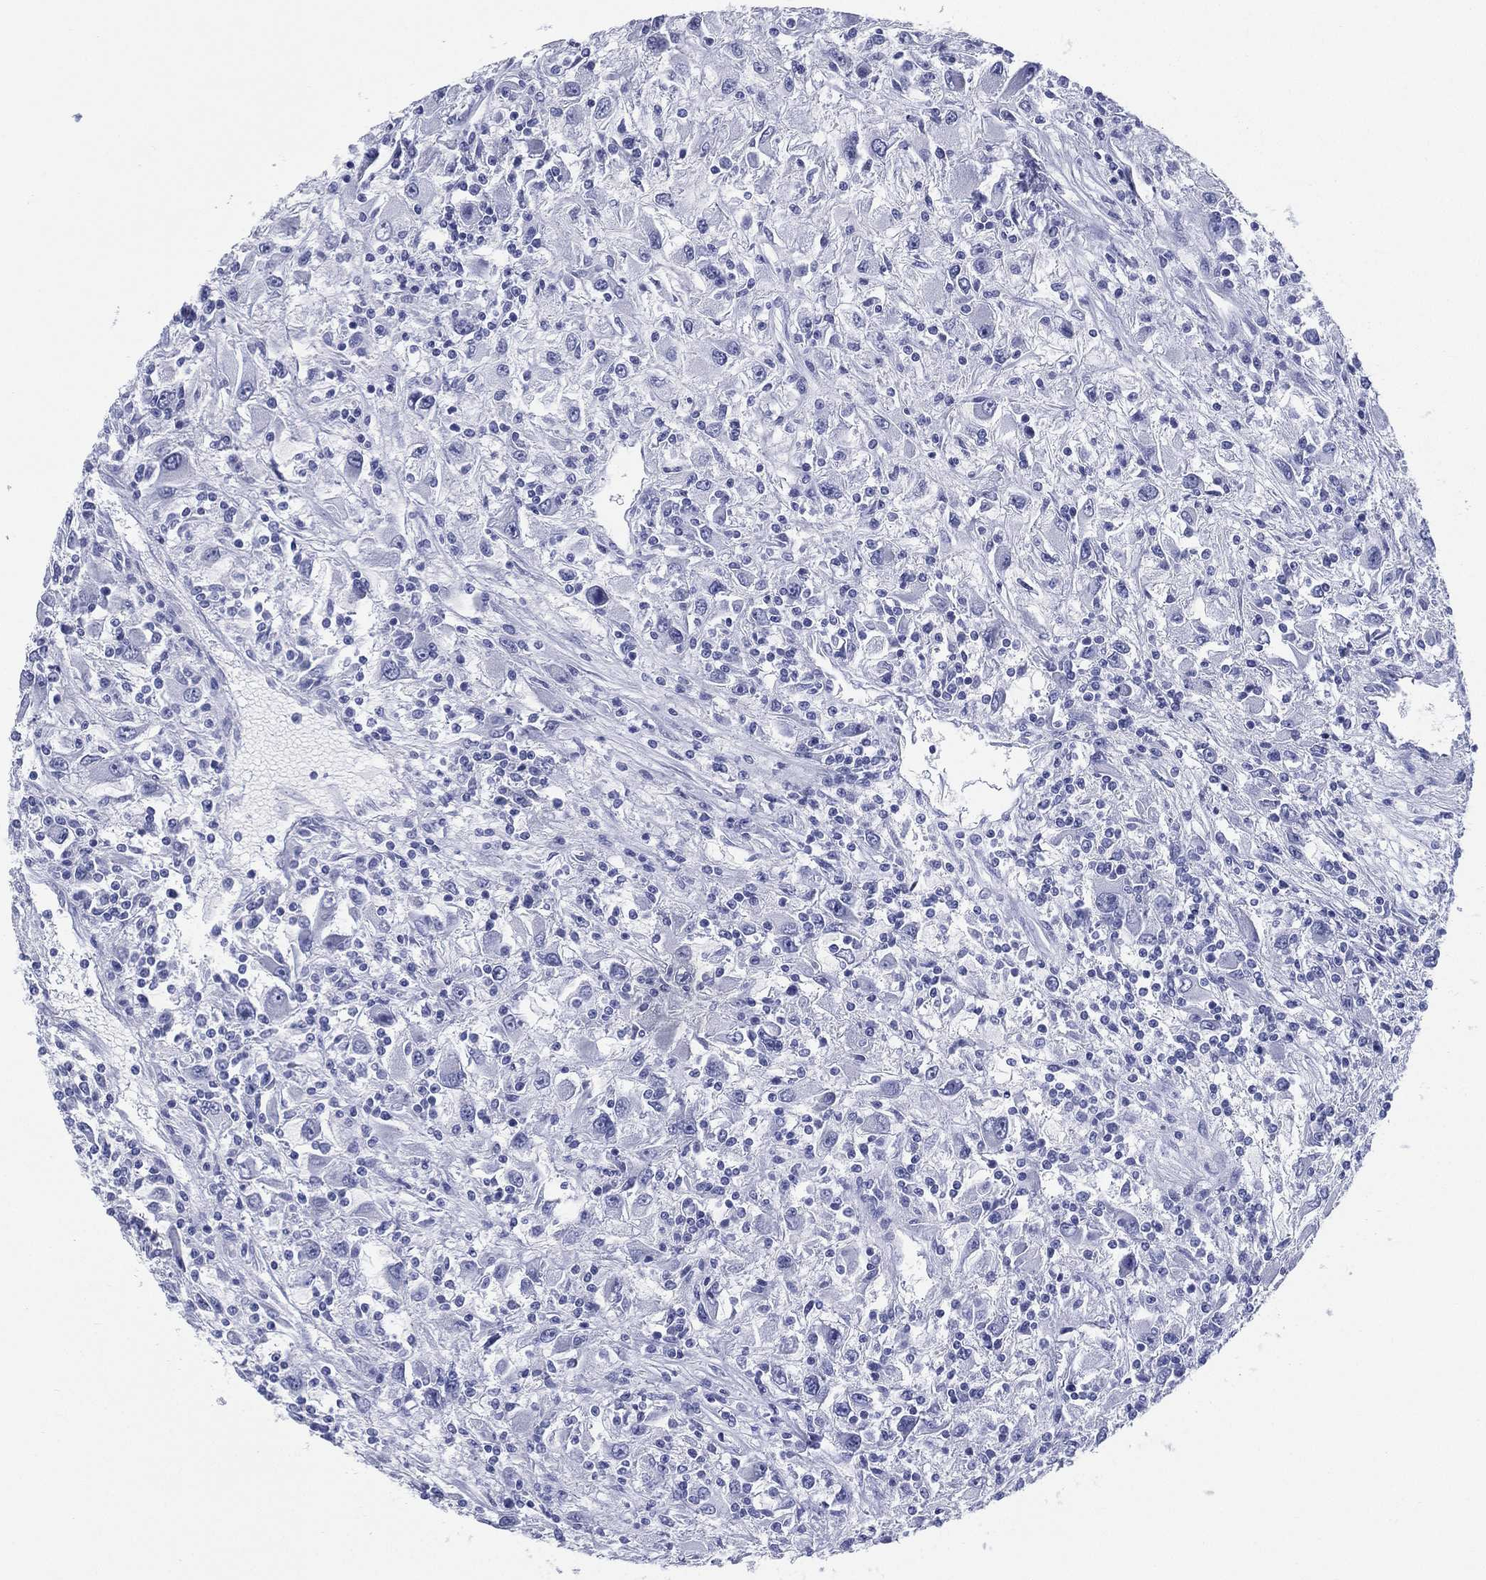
{"staining": {"intensity": "negative", "quantity": "none", "location": "none"}, "tissue": "renal cancer", "cell_type": "Tumor cells", "image_type": "cancer", "snomed": [{"axis": "morphology", "description": "Adenocarcinoma, NOS"}, {"axis": "topography", "description": "Kidney"}], "caption": "Tumor cells show no significant positivity in renal cancer (adenocarcinoma).", "gene": "RSPH4A", "patient": {"sex": "female", "age": 67}}